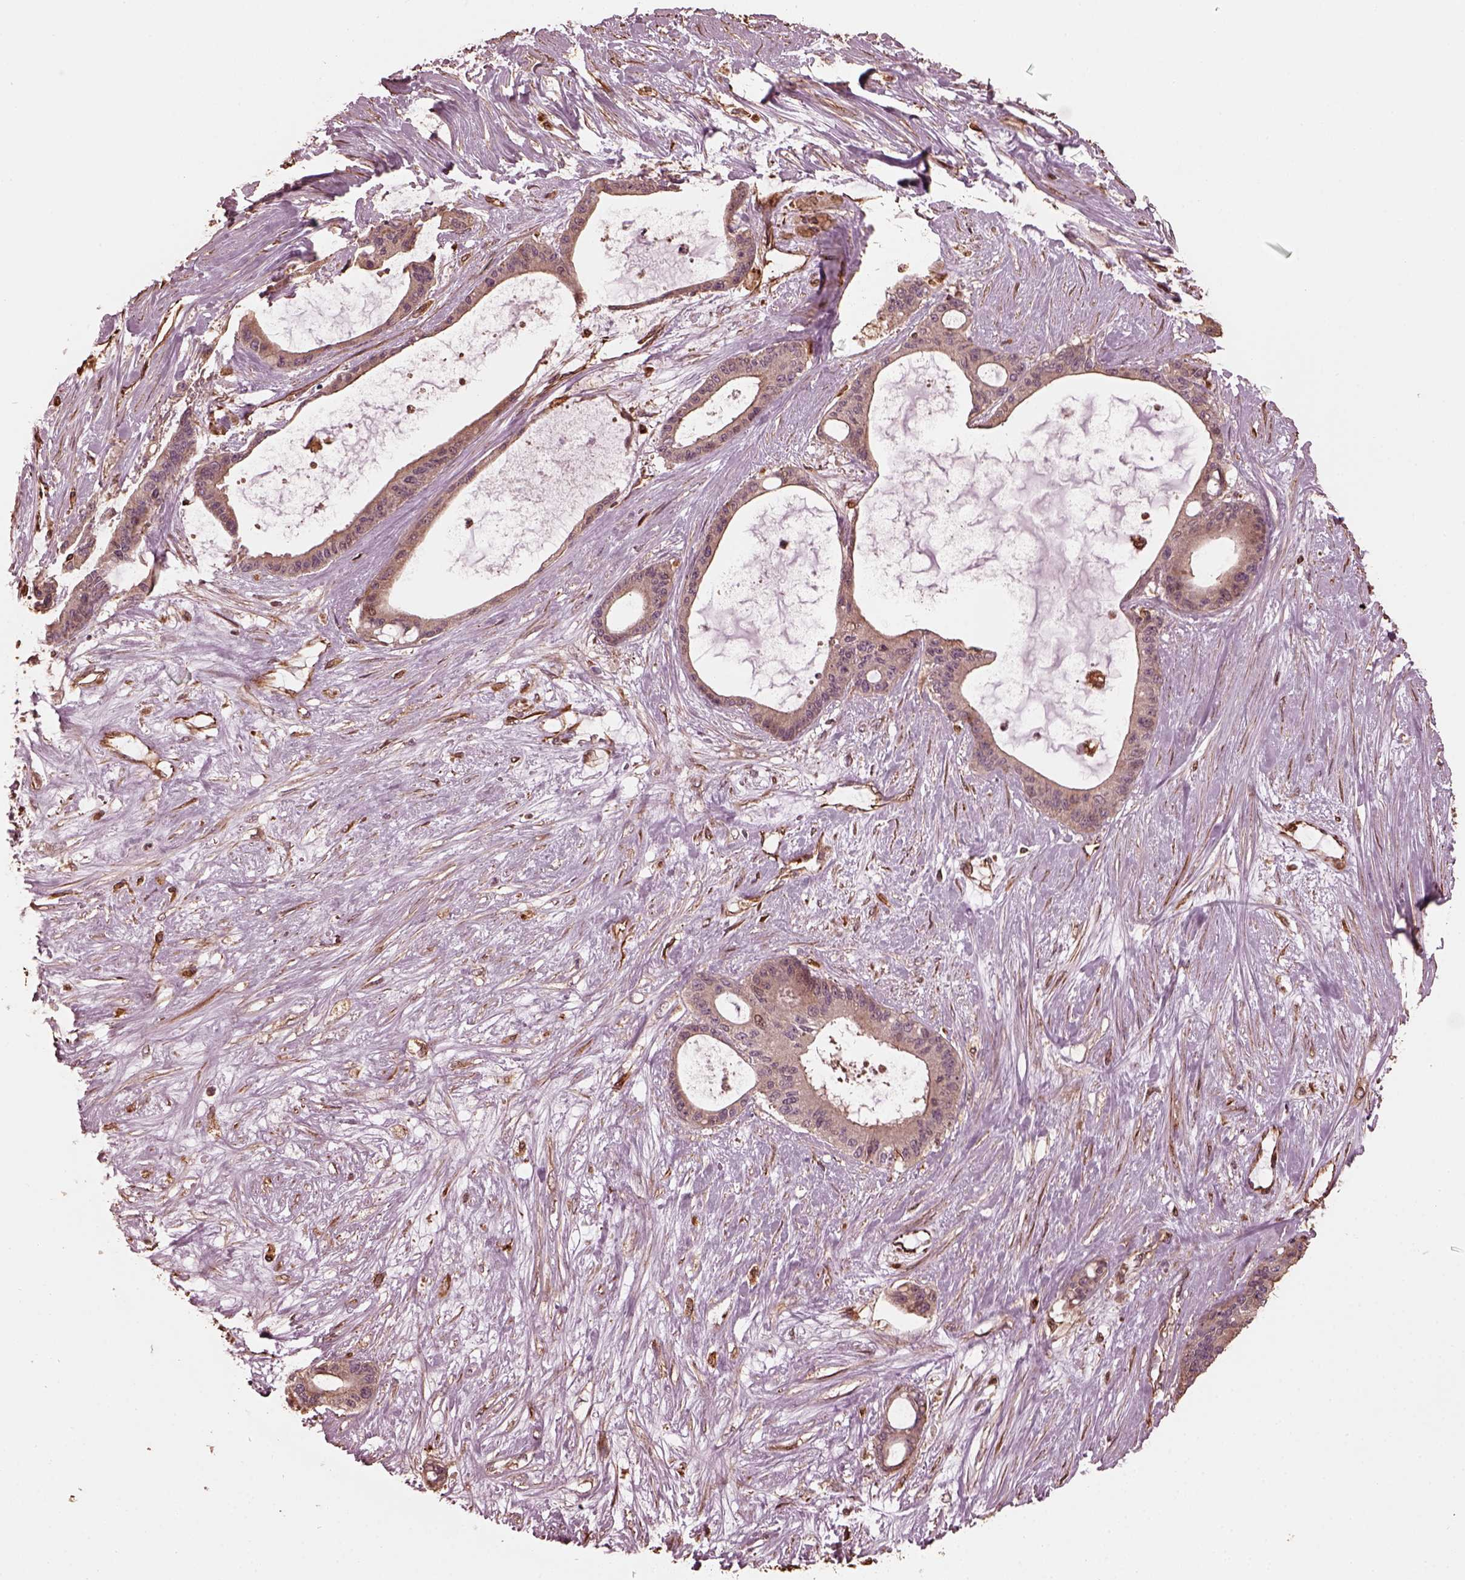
{"staining": {"intensity": "weak", "quantity": ">75%", "location": "cytoplasmic/membranous"}, "tissue": "liver cancer", "cell_type": "Tumor cells", "image_type": "cancer", "snomed": [{"axis": "morphology", "description": "Normal tissue, NOS"}, {"axis": "morphology", "description": "Cholangiocarcinoma"}, {"axis": "topography", "description": "Liver"}, {"axis": "topography", "description": "Peripheral nerve tissue"}], "caption": "Liver cancer stained with DAB (3,3'-diaminobenzidine) immunohistochemistry reveals low levels of weak cytoplasmic/membranous expression in approximately >75% of tumor cells.", "gene": "GTPBP1", "patient": {"sex": "female", "age": 73}}